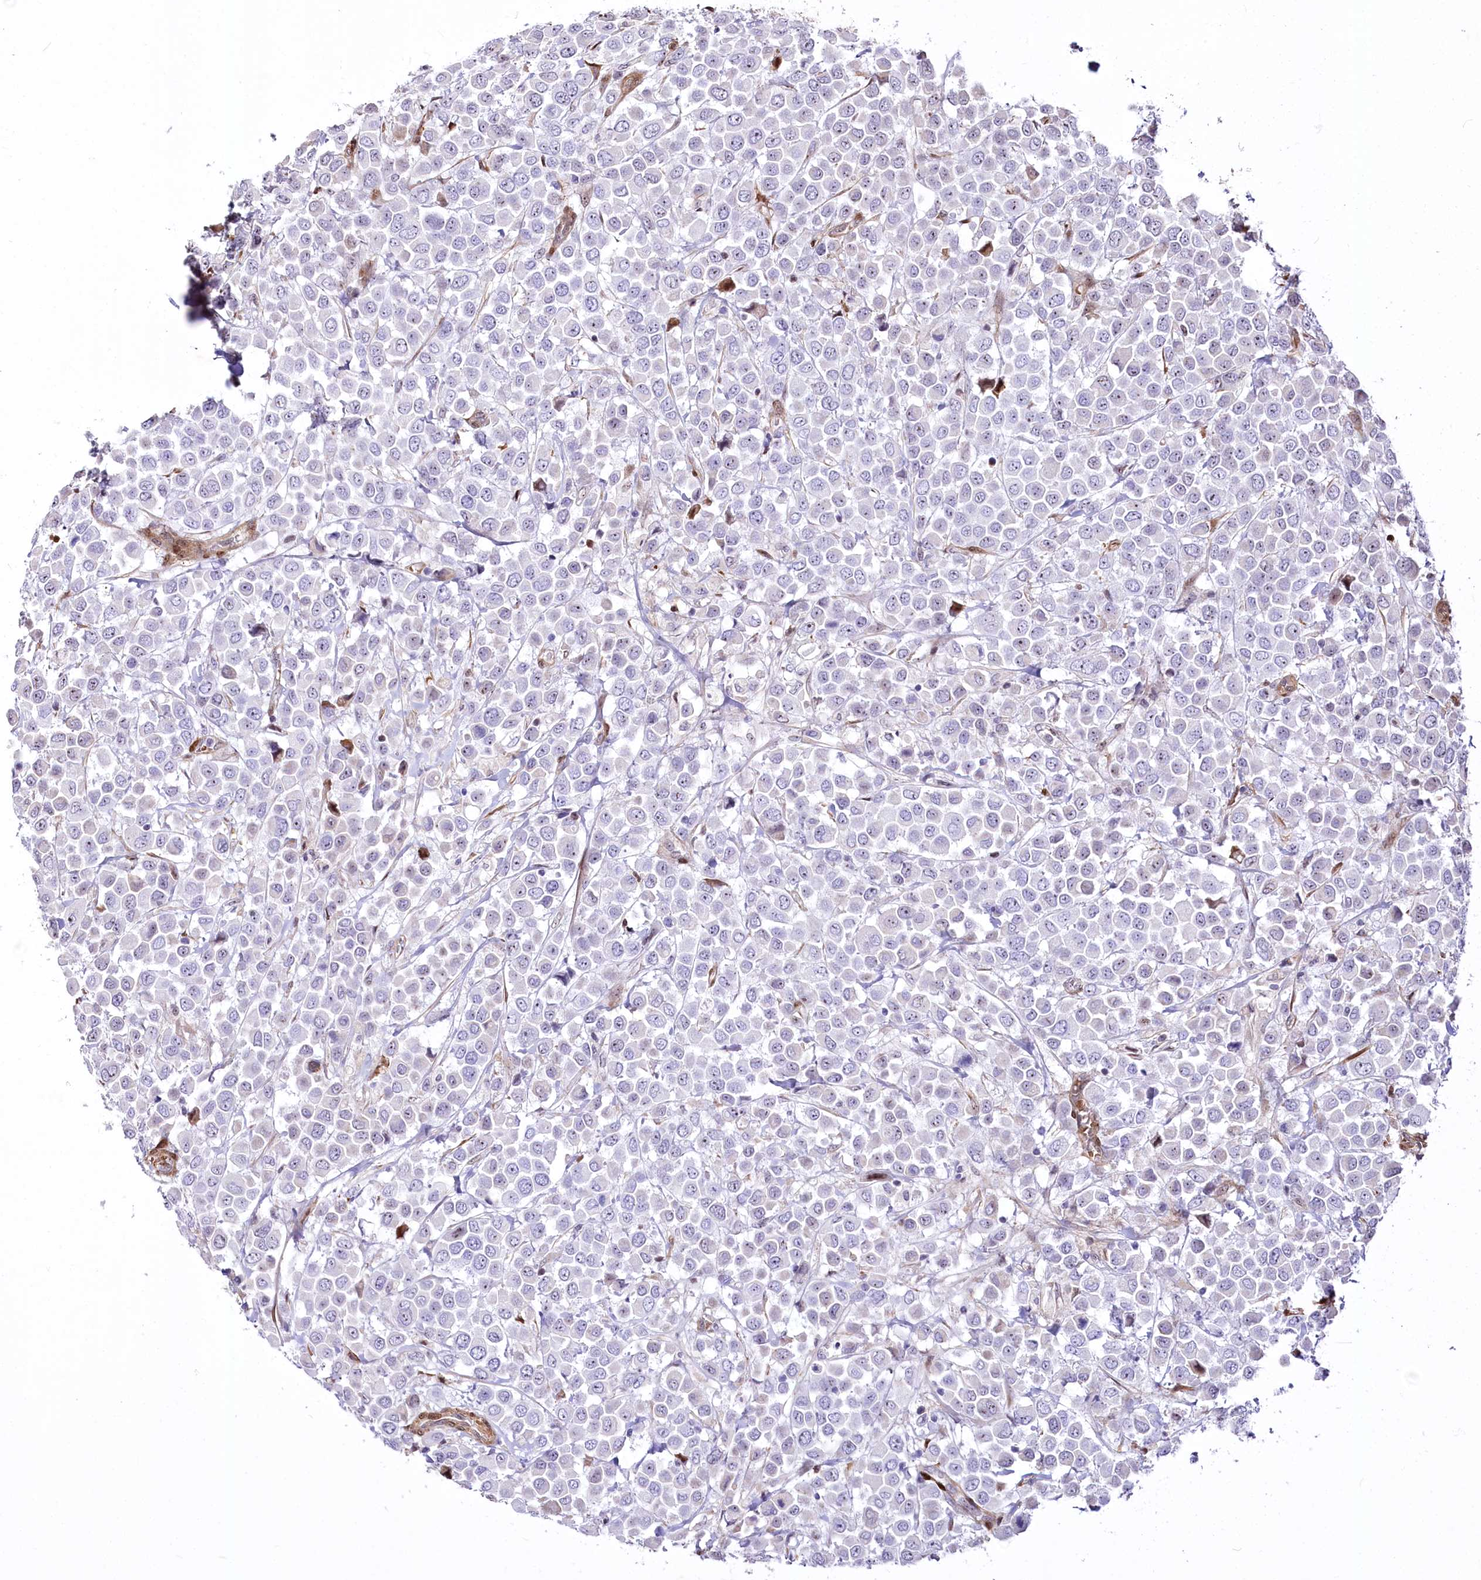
{"staining": {"intensity": "negative", "quantity": "none", "location": "none"}, "tissue": "breast cancer", "cell_type": "Tumor cells", "image_type": "cancer", "snomed": [{"axis": "morphology", "description": "Duct carcinoma"}, {"axis": "topography", "description": "Breast"}], "caption": "A high-resolution histopathology image shows immunohistochemistry (IHC) staining of infiltrating ductal carcinoma (breast), which exhibits no significant staining in tumor cells. (DAB IHC with hematoxylin counter stain).", "gene": "PTMS", "patient": {"sex": "female", "age": 61}}